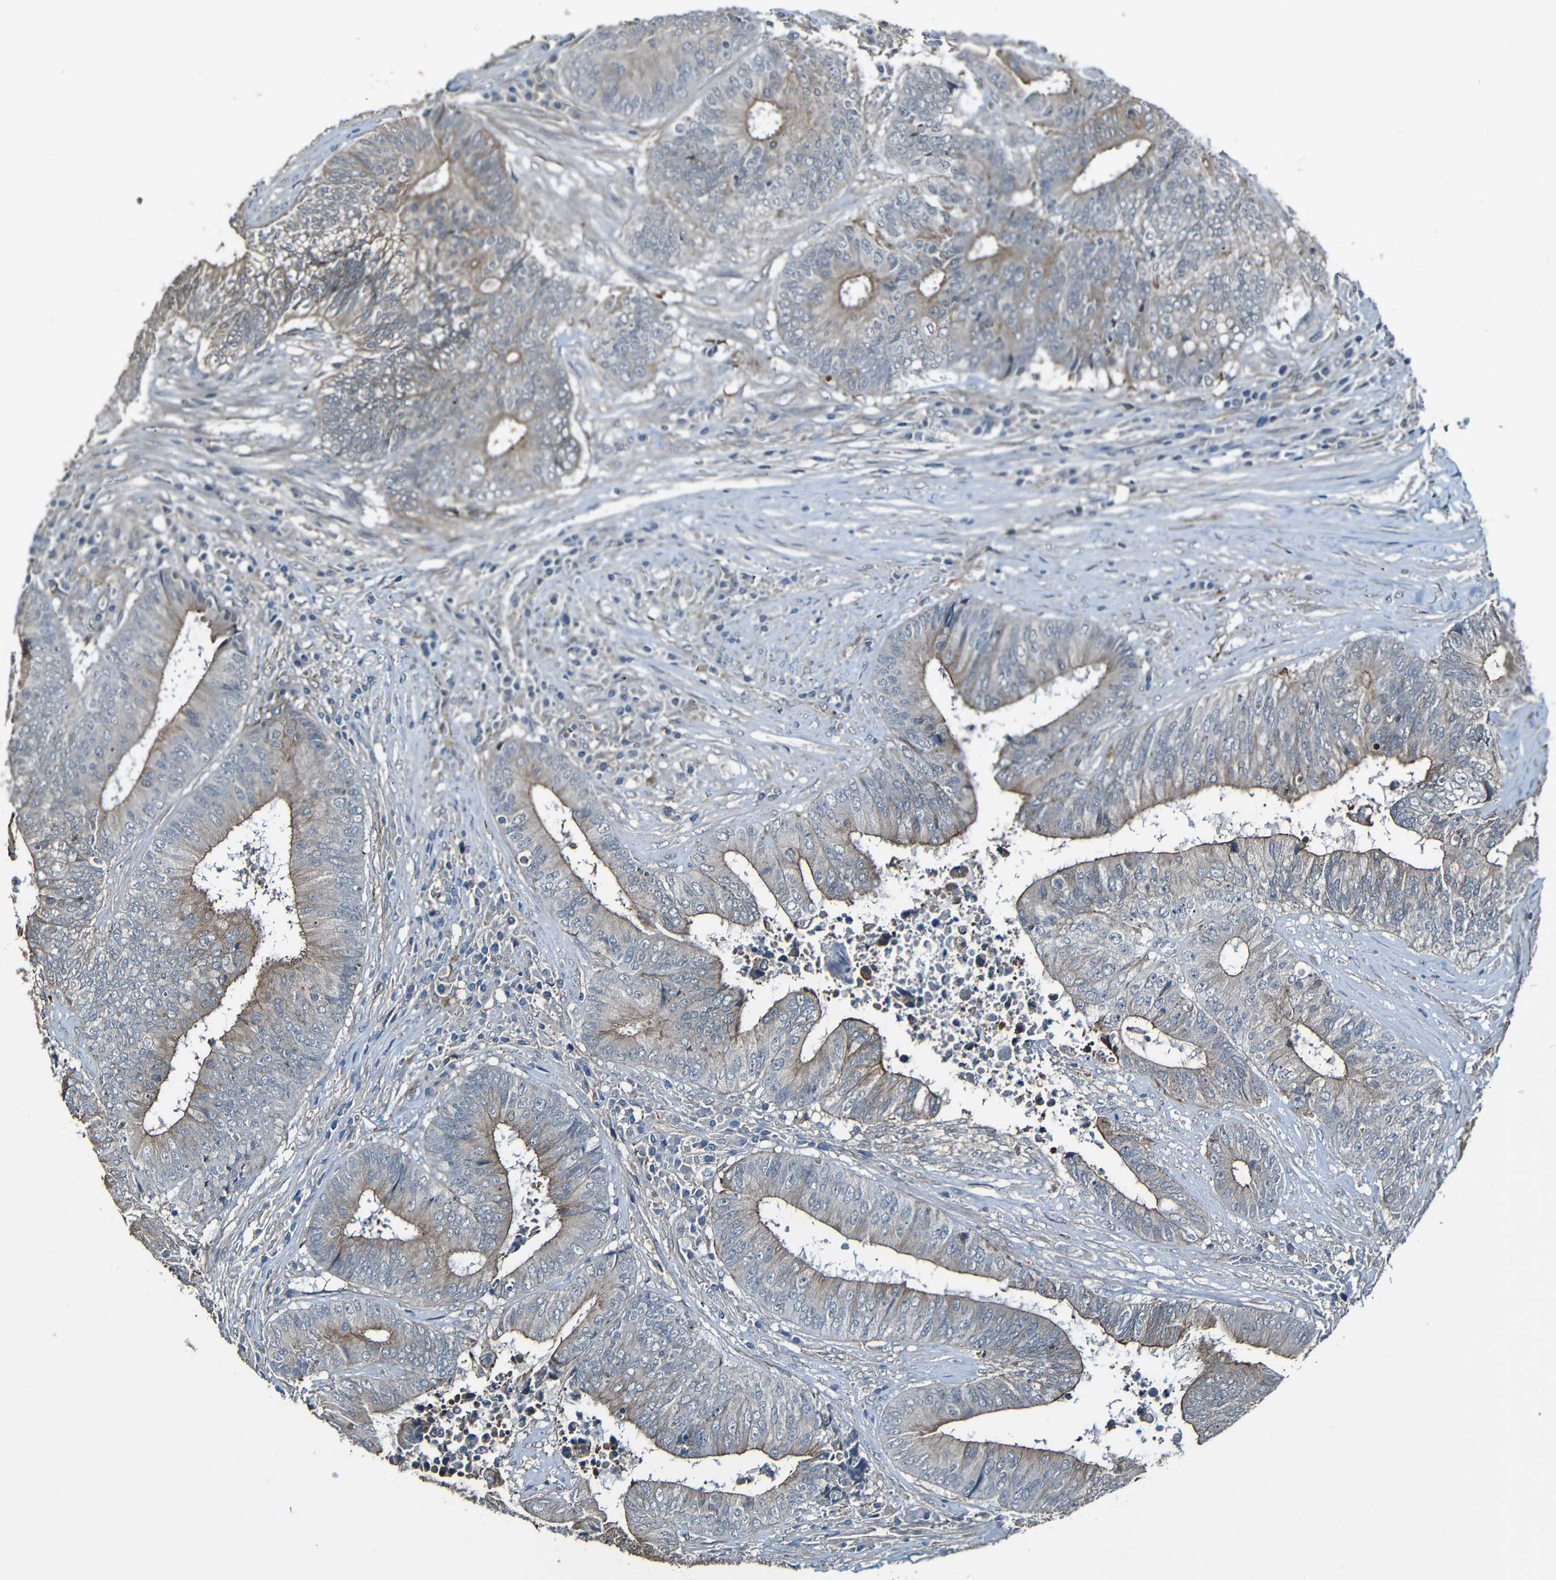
{"staining": {"intensity": "moderate", "quantity": "<25%", "location": "cytoplasmic/membranous"}, "tissue": "colorectal cancer", "cell_type": "Tumor cells", "image_type": "cancer", "snomed": [{"axis": "morphology", "description": "Adenocarcinoma, NOS"}, {"axis": "topography", "description": "Rectum"}], "caption": "Protein staining of colorectal adenocarcinoma tissue displays moderate cytoplasmic/membranous positivity in approximately <25% of tumor cells. Ihc stains the protein in brown and the nuclei are stained blue.", "gene": "LGR5", "patient": {"sex": "male", "age": 72}}